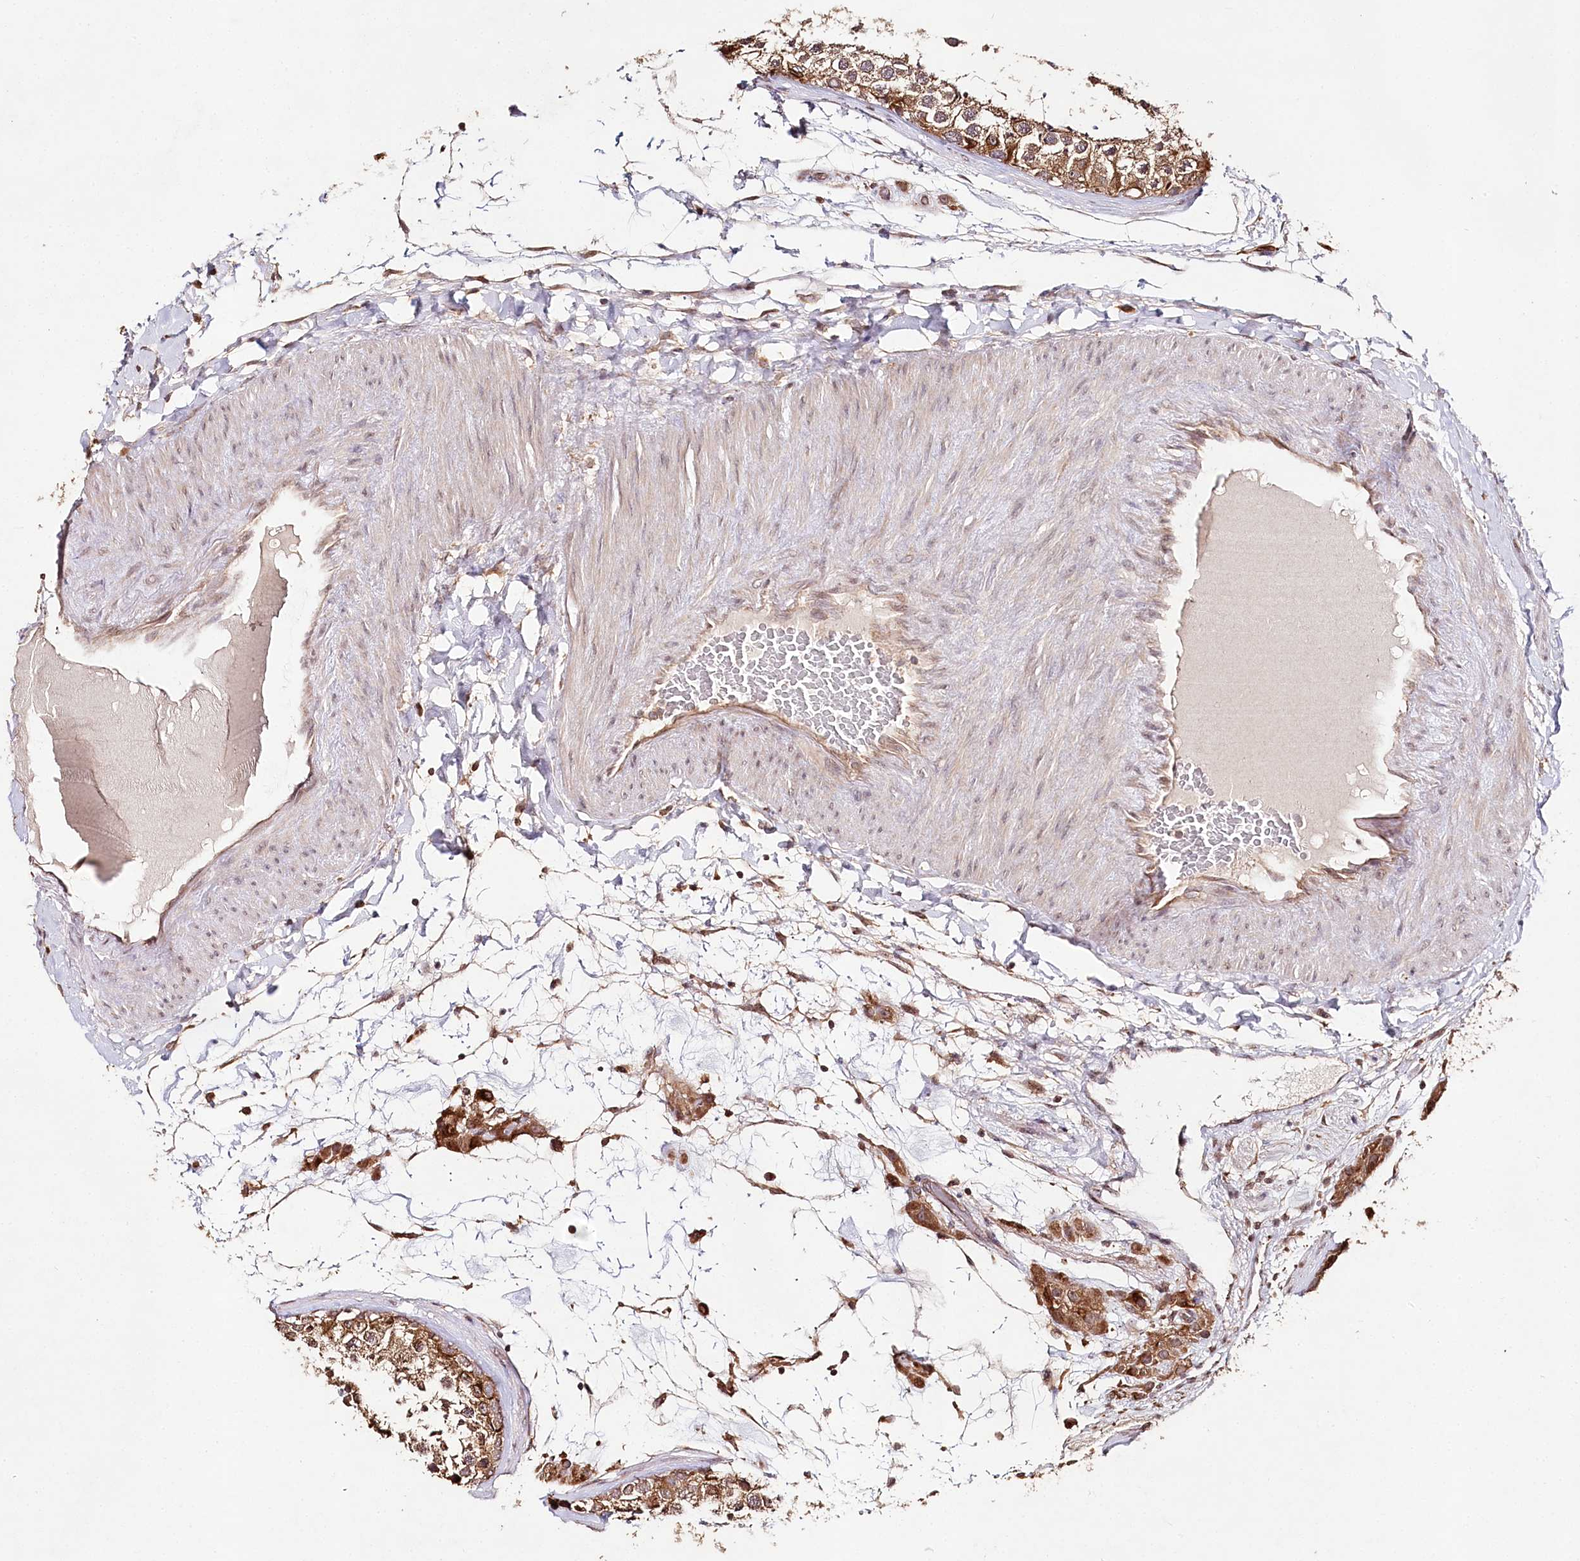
{"staining": {"intensity": "strong", "quantity": ">75%", "location": "cytoplasmic/membranous,nuclear"}, "tissue": "testis", "cell_type": "Cells in seminiferous ducts", "image_type": "normal", "snomed": [{"axis": "morphology", "description": "Normal tissue, NOS"}, {"axis": "topography", "description": "Testis"}], "caption": "The photomicrograph exhibits immunohistochemical staining of benign testis. There is strong cytoplasmic/membranous,nuclear expression is present in approximately >75% of cells in seminiferous ducts.", "gene": "DMXL1", "patient": {"sex": "male", "age": 46}}